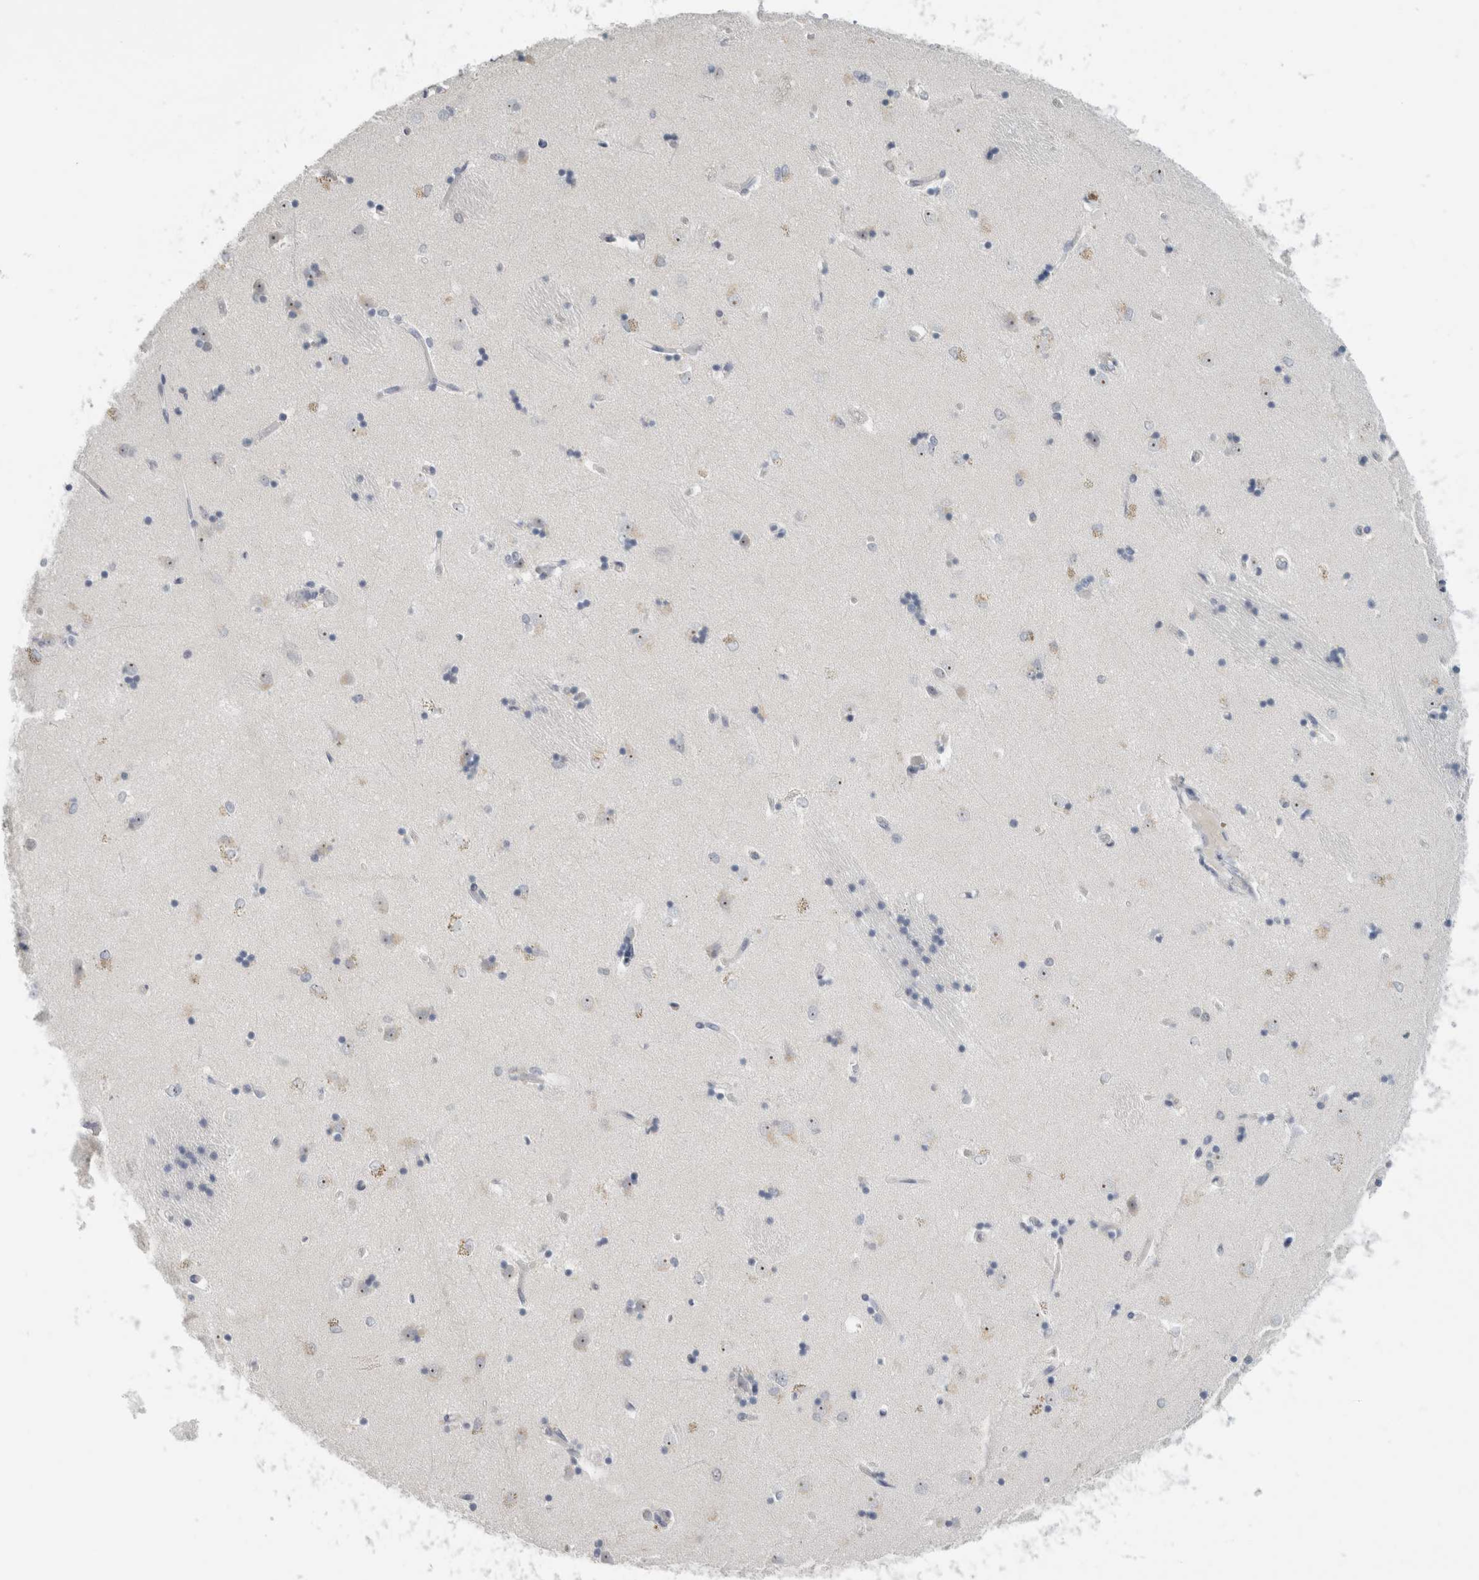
{"staining": {"intensity": "negative", "quantity": "none", "location": "none"}, "tissue": "caudate", "cell_type": "Glial cells", "image_type": "normal", "snomed": [{"axis": "morphology", "description": "Normal tissue, NOS"}, {"axis": "topography", "description": "Lateral ventricle wall"}], "caption": "DAB immunohistochemical staining of benign caudate demonstrates no significant expression in glial cells.", "gene": "FMR1NB", "patient": {"sex": "male", "age": 45}}